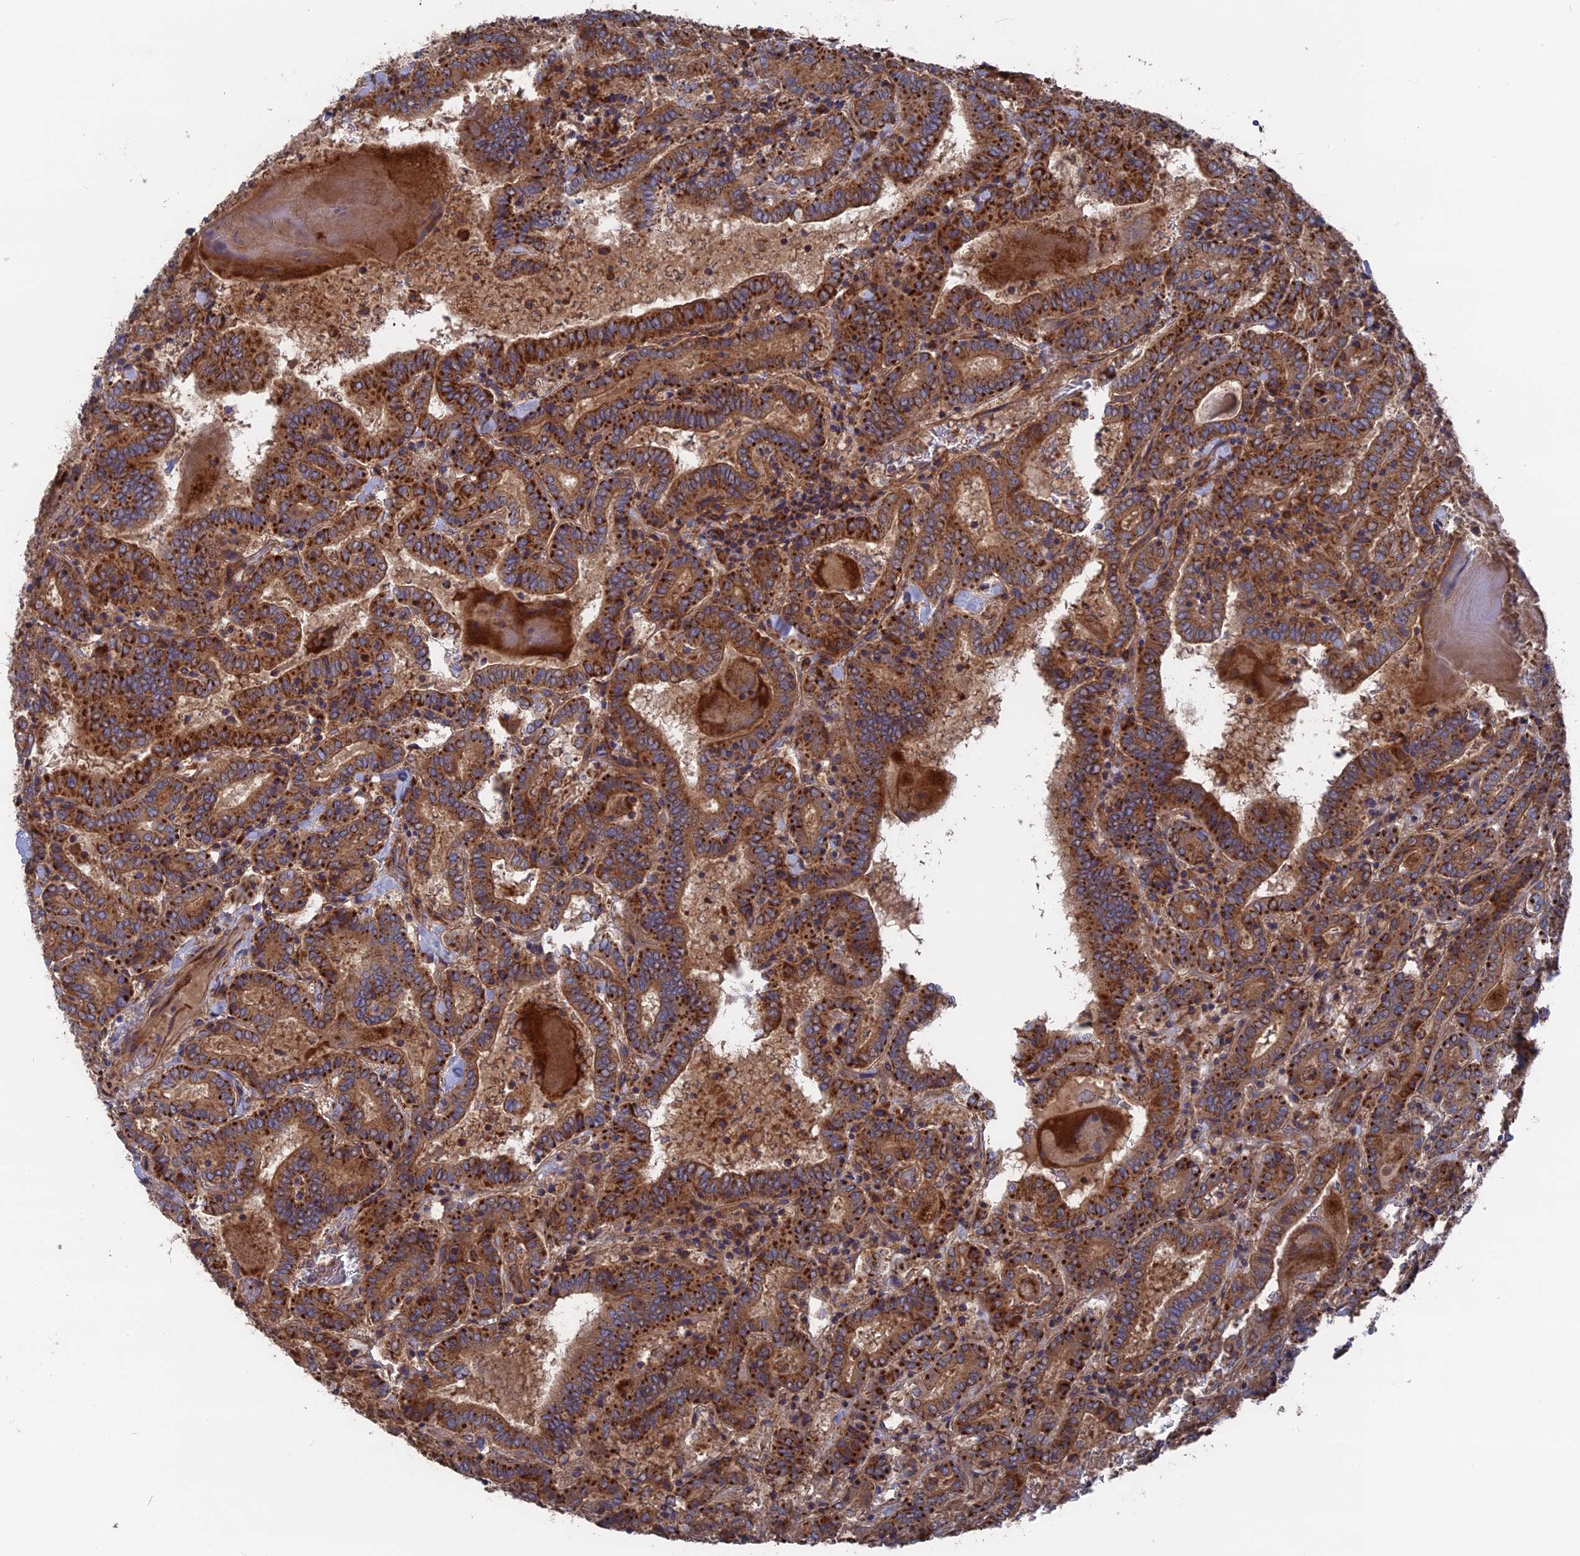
{"staining": {"intensity": "strong", "quantity": ">75%", "location": "cytoplasmic/membranous"}, "tissue": "thyroid cancer", "cell_type": "Tumor cells", "image_type": "cancer", "snomed": [{"axis": "morphology", "description": "Papillary adenocarcinoma, NOS"}, {"axis": "topography", "description": "Thyroid gland"}], "caption": "Thyroid papillary adenocarcinoma was stained to show a protein in brown. There is high levels of strong cytoplasmic/membranous staining in approximately >75% of tumor cells. (DAB = brown stain, brightfield microscopy at high magnification).", "gene": "TELO2", "patient": {"sex": "female", "age": 72}}